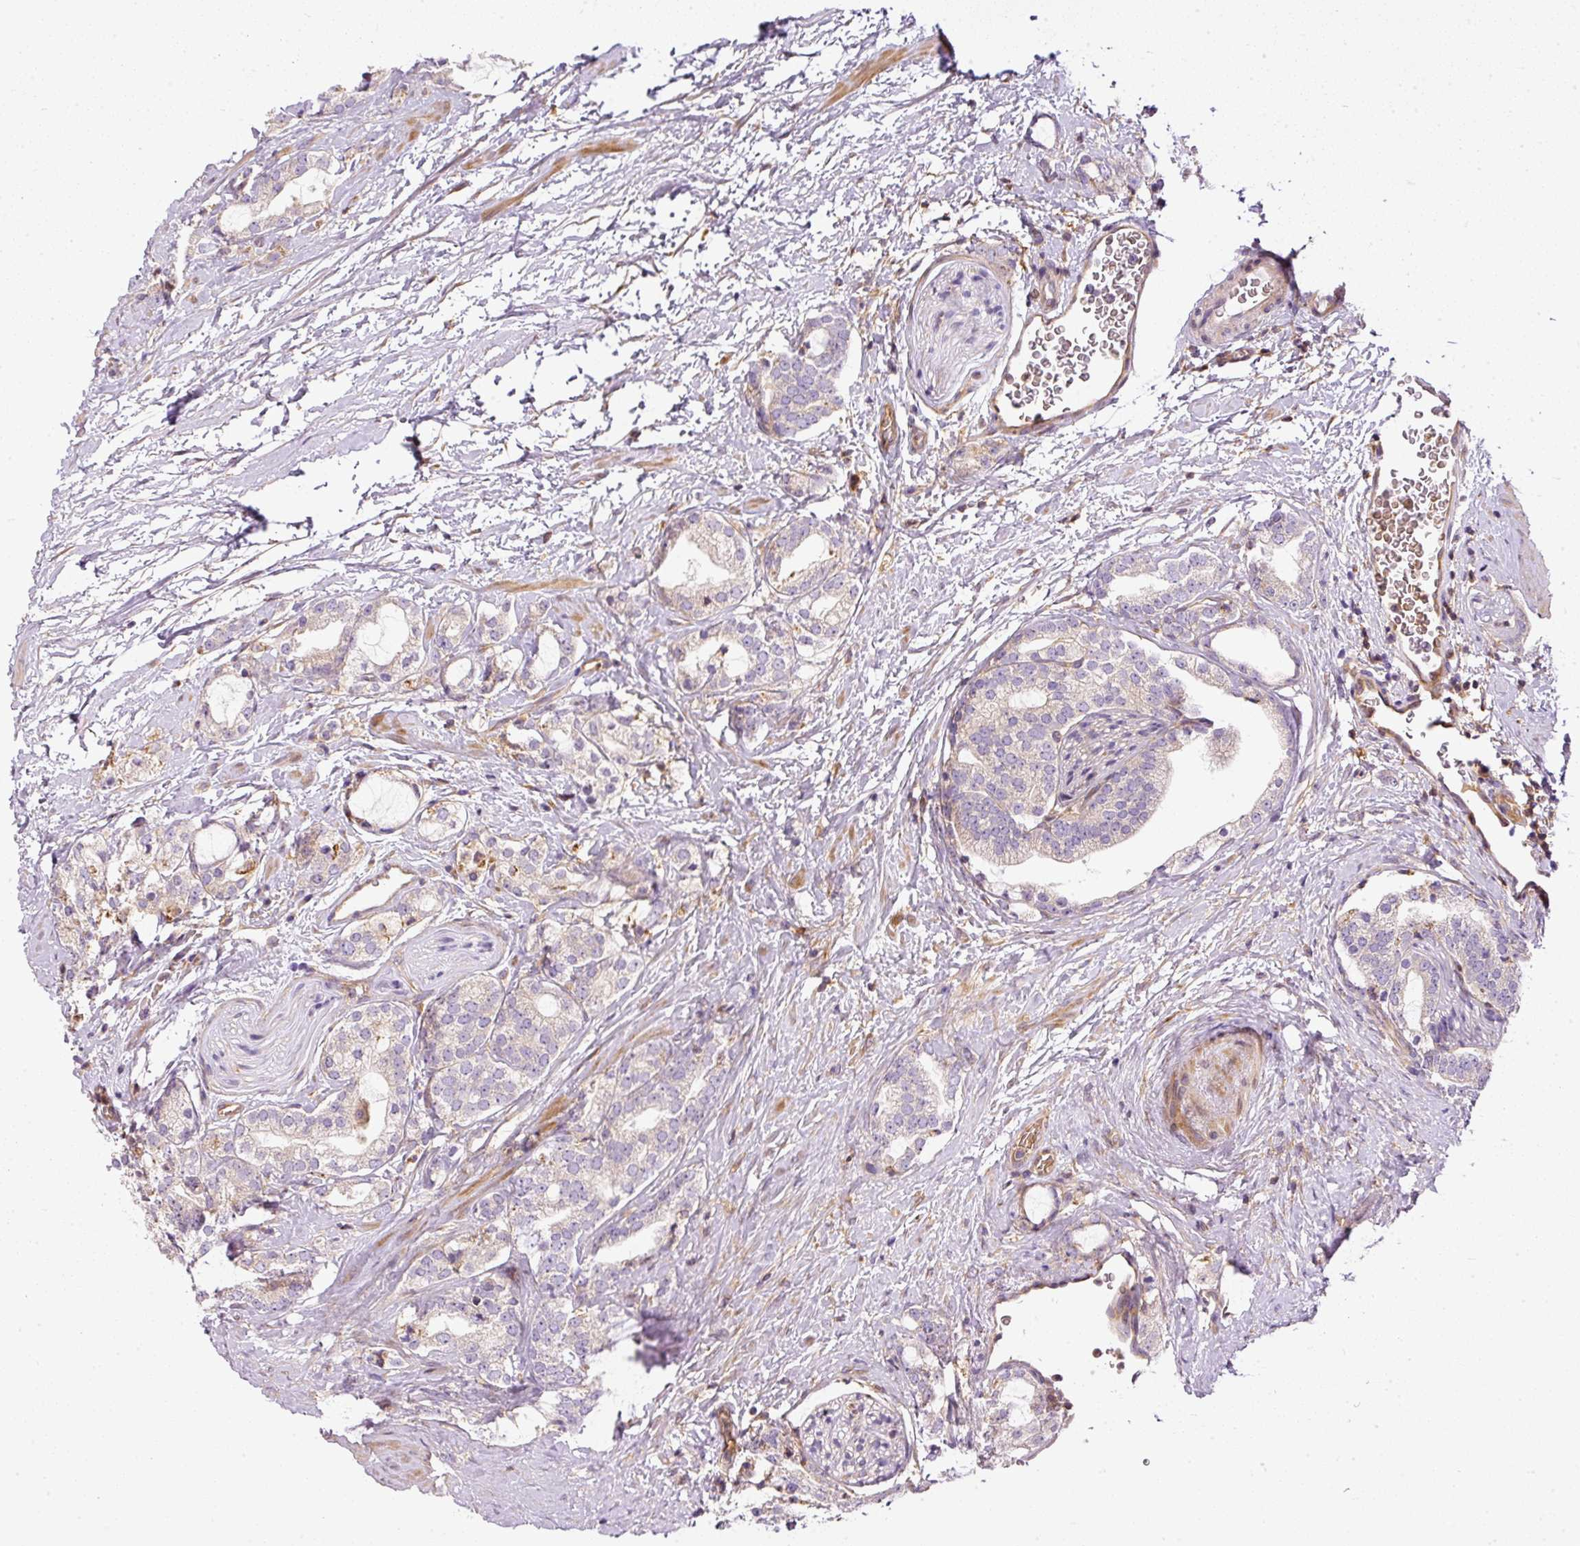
{"staining": {"intensity": "negative", "quantity": "none", "location": "none"}, "tissue": "prostate cancer", "cell_type": "Tumor cells", "image_type": "cancer", "snomed": [{"axis": "morphology", "description": "Adenocarcinoma, High grade"}, {"axis": "topography", "description": "Prostate"}], "caption": "A photomicrograph of prostate high-grade adenocarcinoma stained for a protein demonstrates no brown staining in tumor cells. (Brightfield microscopy of DAB (3,3'-diaminobenzidine) immunohistochemistry (IHC) at high magnification).", "gene": "TBC1D2B", "patient": {"sex": "male", "age": 64}}